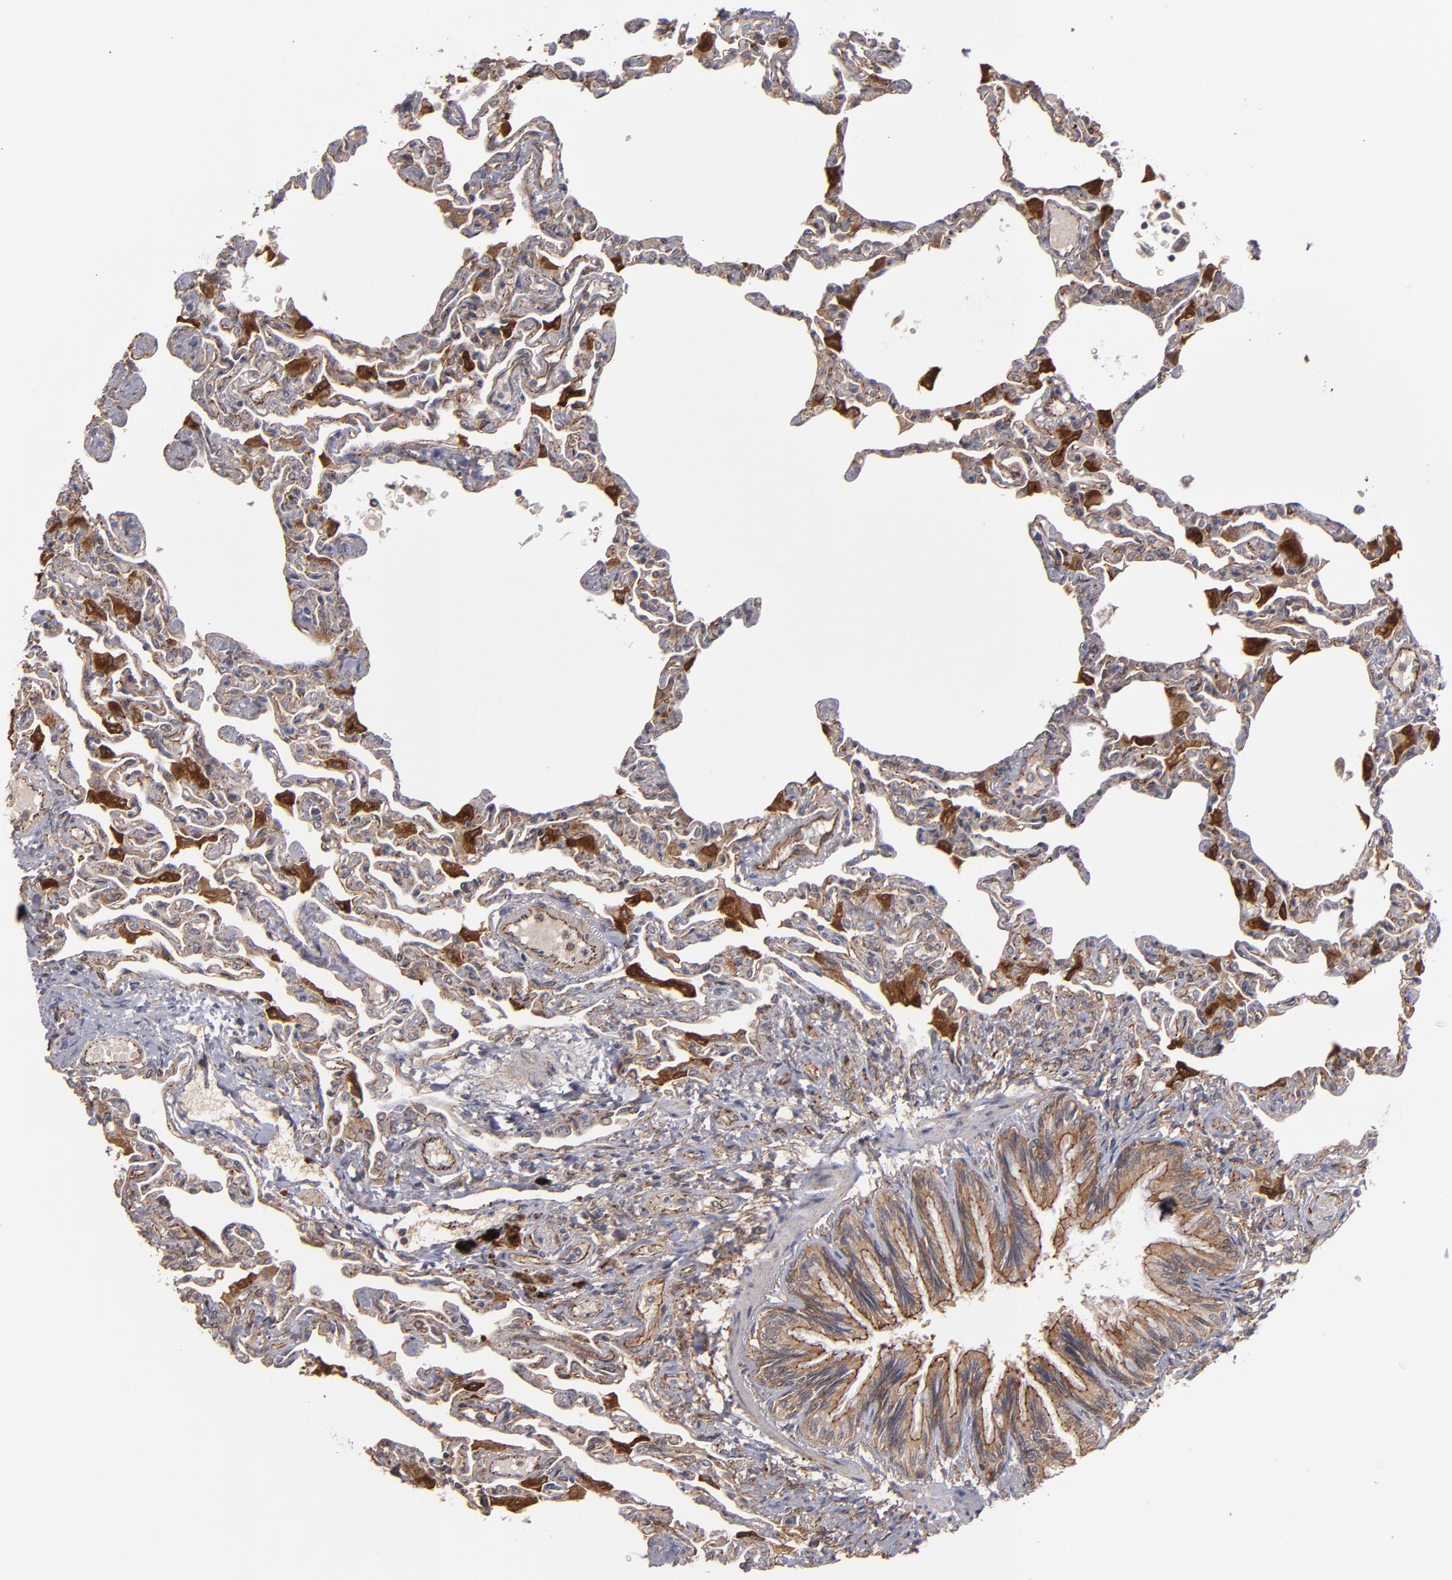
{"staining": {"intensity": "moderate", "quantity": ">75%", "location": "cytoplasmic/membranous"}, "tissue": "lung", "cell_type": "Alveolar cells", "image_type": "normal", "snomed": [{"axis": "morphology", "description": "Normal tissue, NOS"}, {"axis": "topography", "description": "Lung"}], "caption": "A brown stain labels moderate cytoplasmic/membranous positivity of a protein in alveolar cells of unremarkable lung. Nuclei are stained in blue.", "gene": "TJP1", "patient": {"sex": "female", "age": 49}}